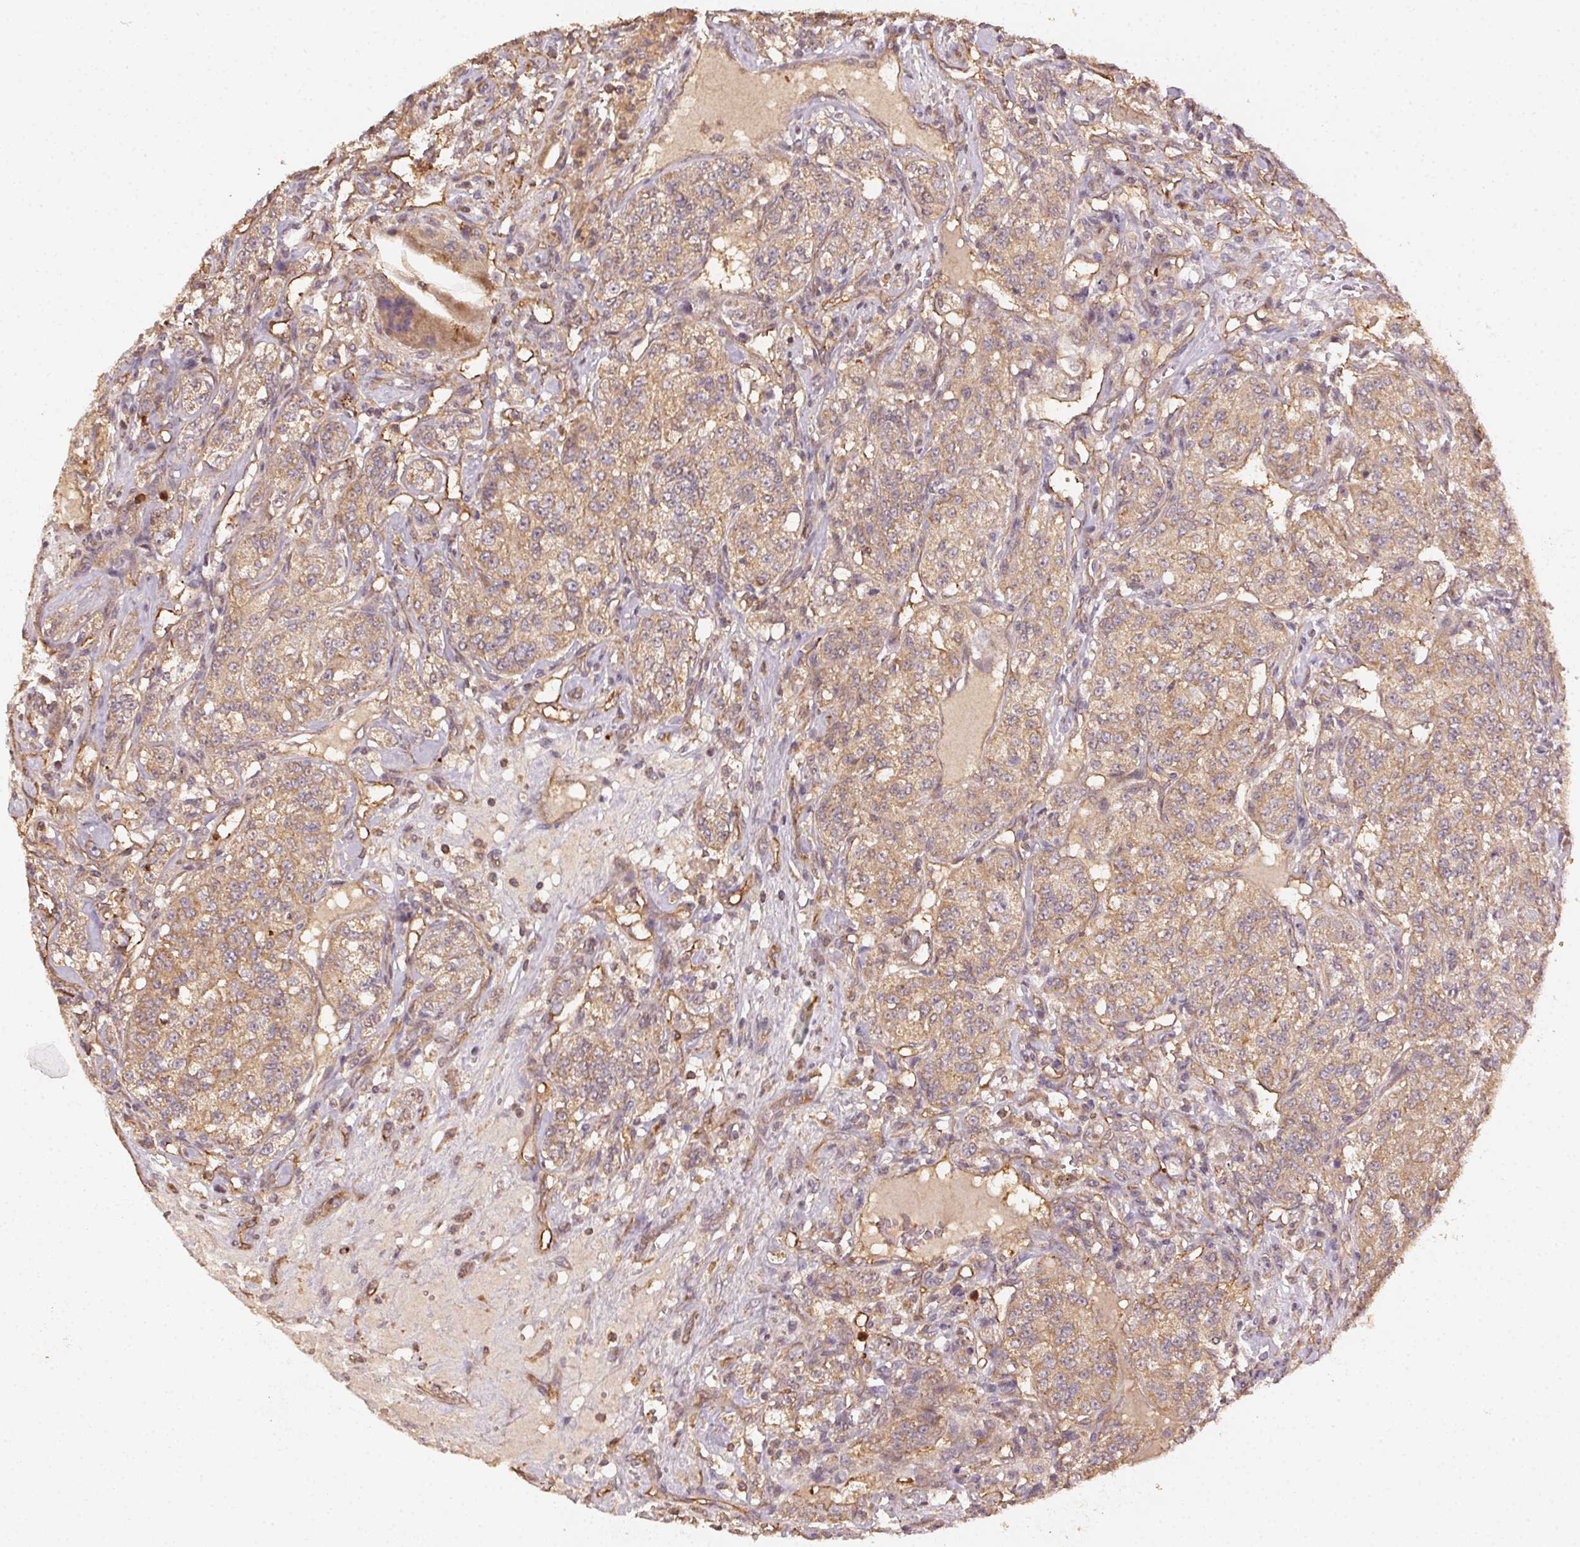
{"staining": {"intensity": "weak", "quantity": ">75%", "location": "cytoplasmic/membranous"}, "tissue": "renal cancer", "cell_type": "Tumor cells", "image_type": "cancer", "snomed": [{"axis": "morphology", "description": "Adenocarcinoma, NOS"}, {"axis": "topography", "description": "Kidney"}], "caption": "Weak cytoplasmic/membranous positivity for a protein is appreciated in about >75% of tumor cells of renal cancer (adenocarcinoma) using immunohistochemistry.", "gene": "RALA", "patient": {"sex": "female", "age": 63}}